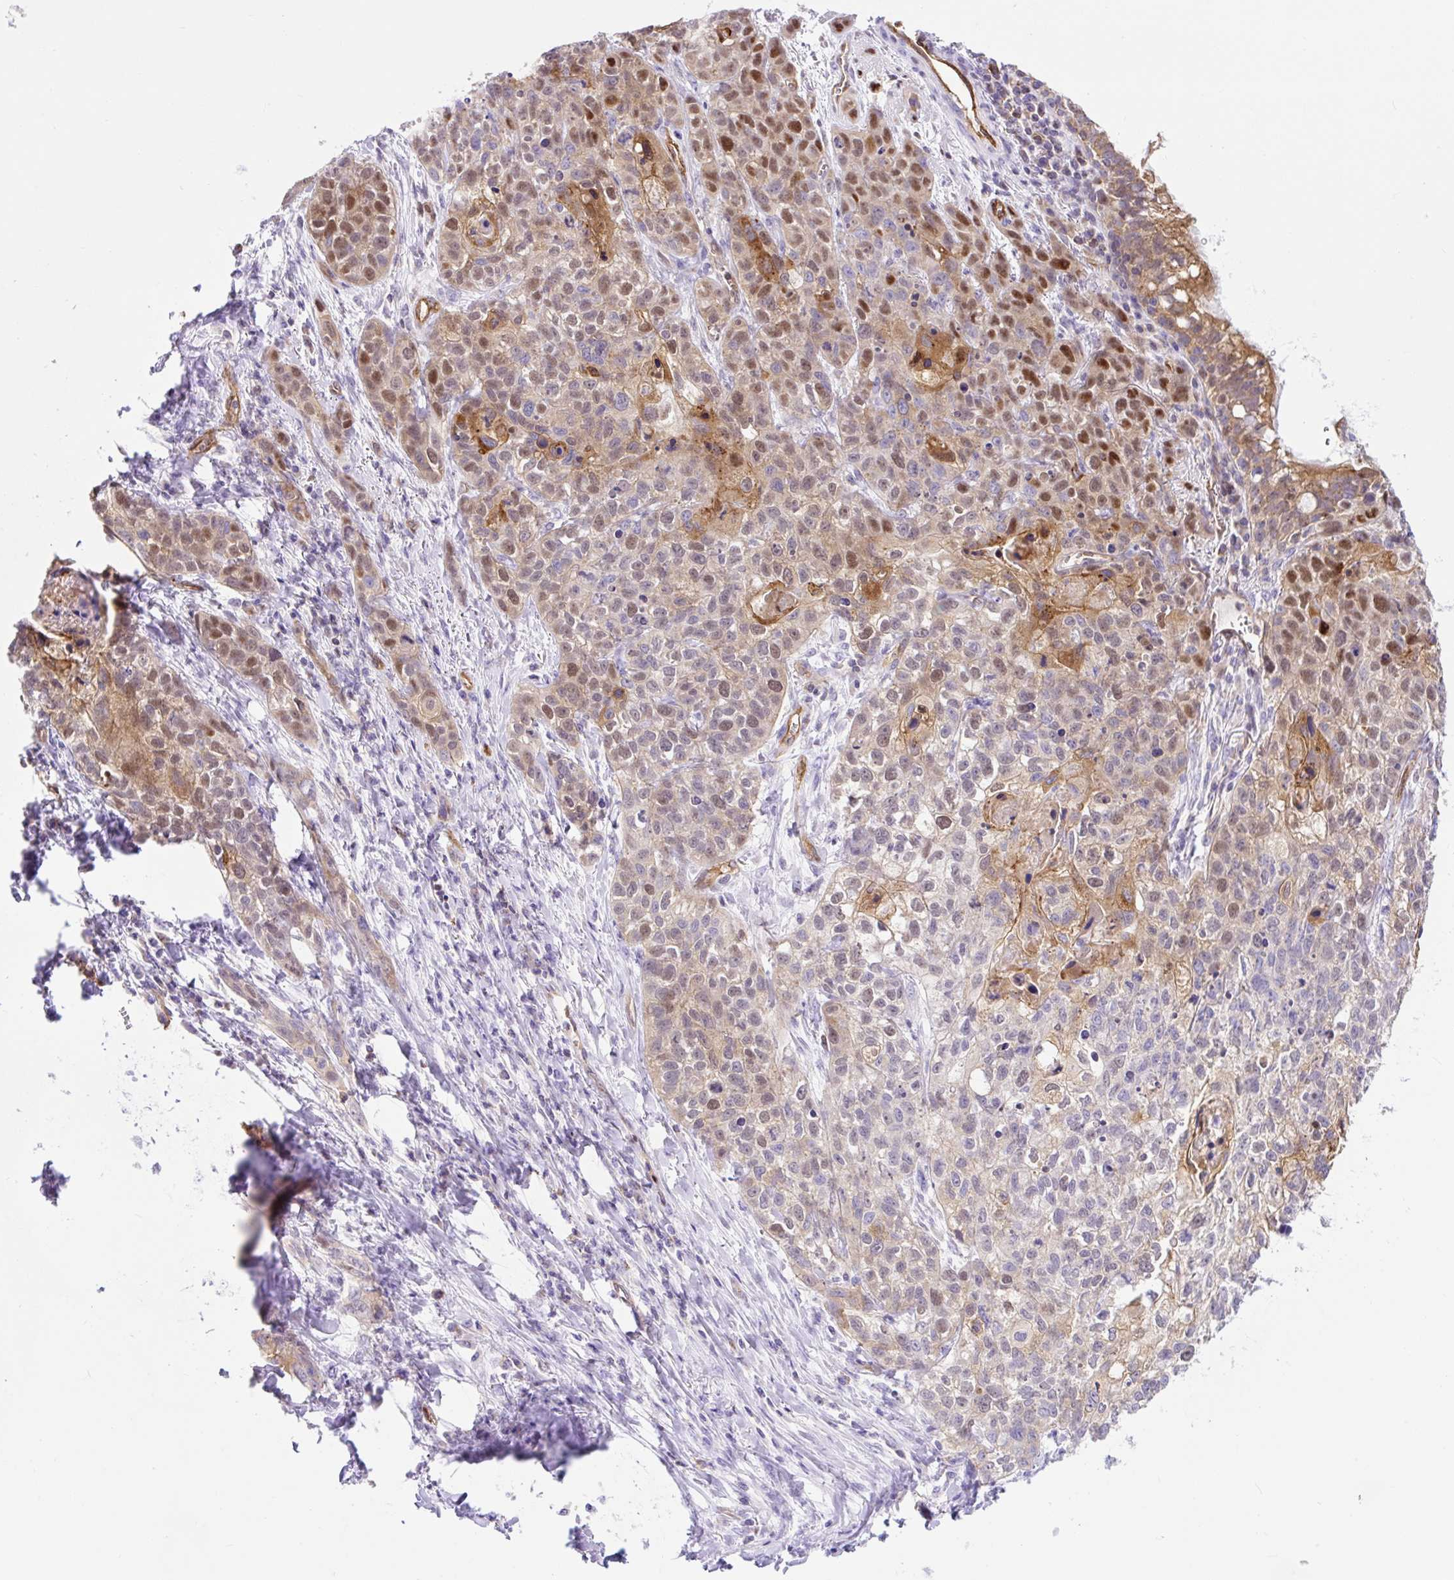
{"staining": {"intensity": "moderate", "quantity": "25%-75%", "location": "cytoplasmic/membranous,nuclear"}, "tissue": "lung cancer", "cell_type": "Tumor cells", "image_type": "cancer", "snomed": [{"axis": "morphology", "description": "Squamous cell carcinoma, NOS"}, {"axis": "topography", "description": "Lung"}], "caption": "A brown stain shows moderate cytoplasmic/membranous and nuclear staining of a protein in human lung cancer tumor cells.", "gene": "HIP1R", "patient": {"sex": "male", "age": 74}}